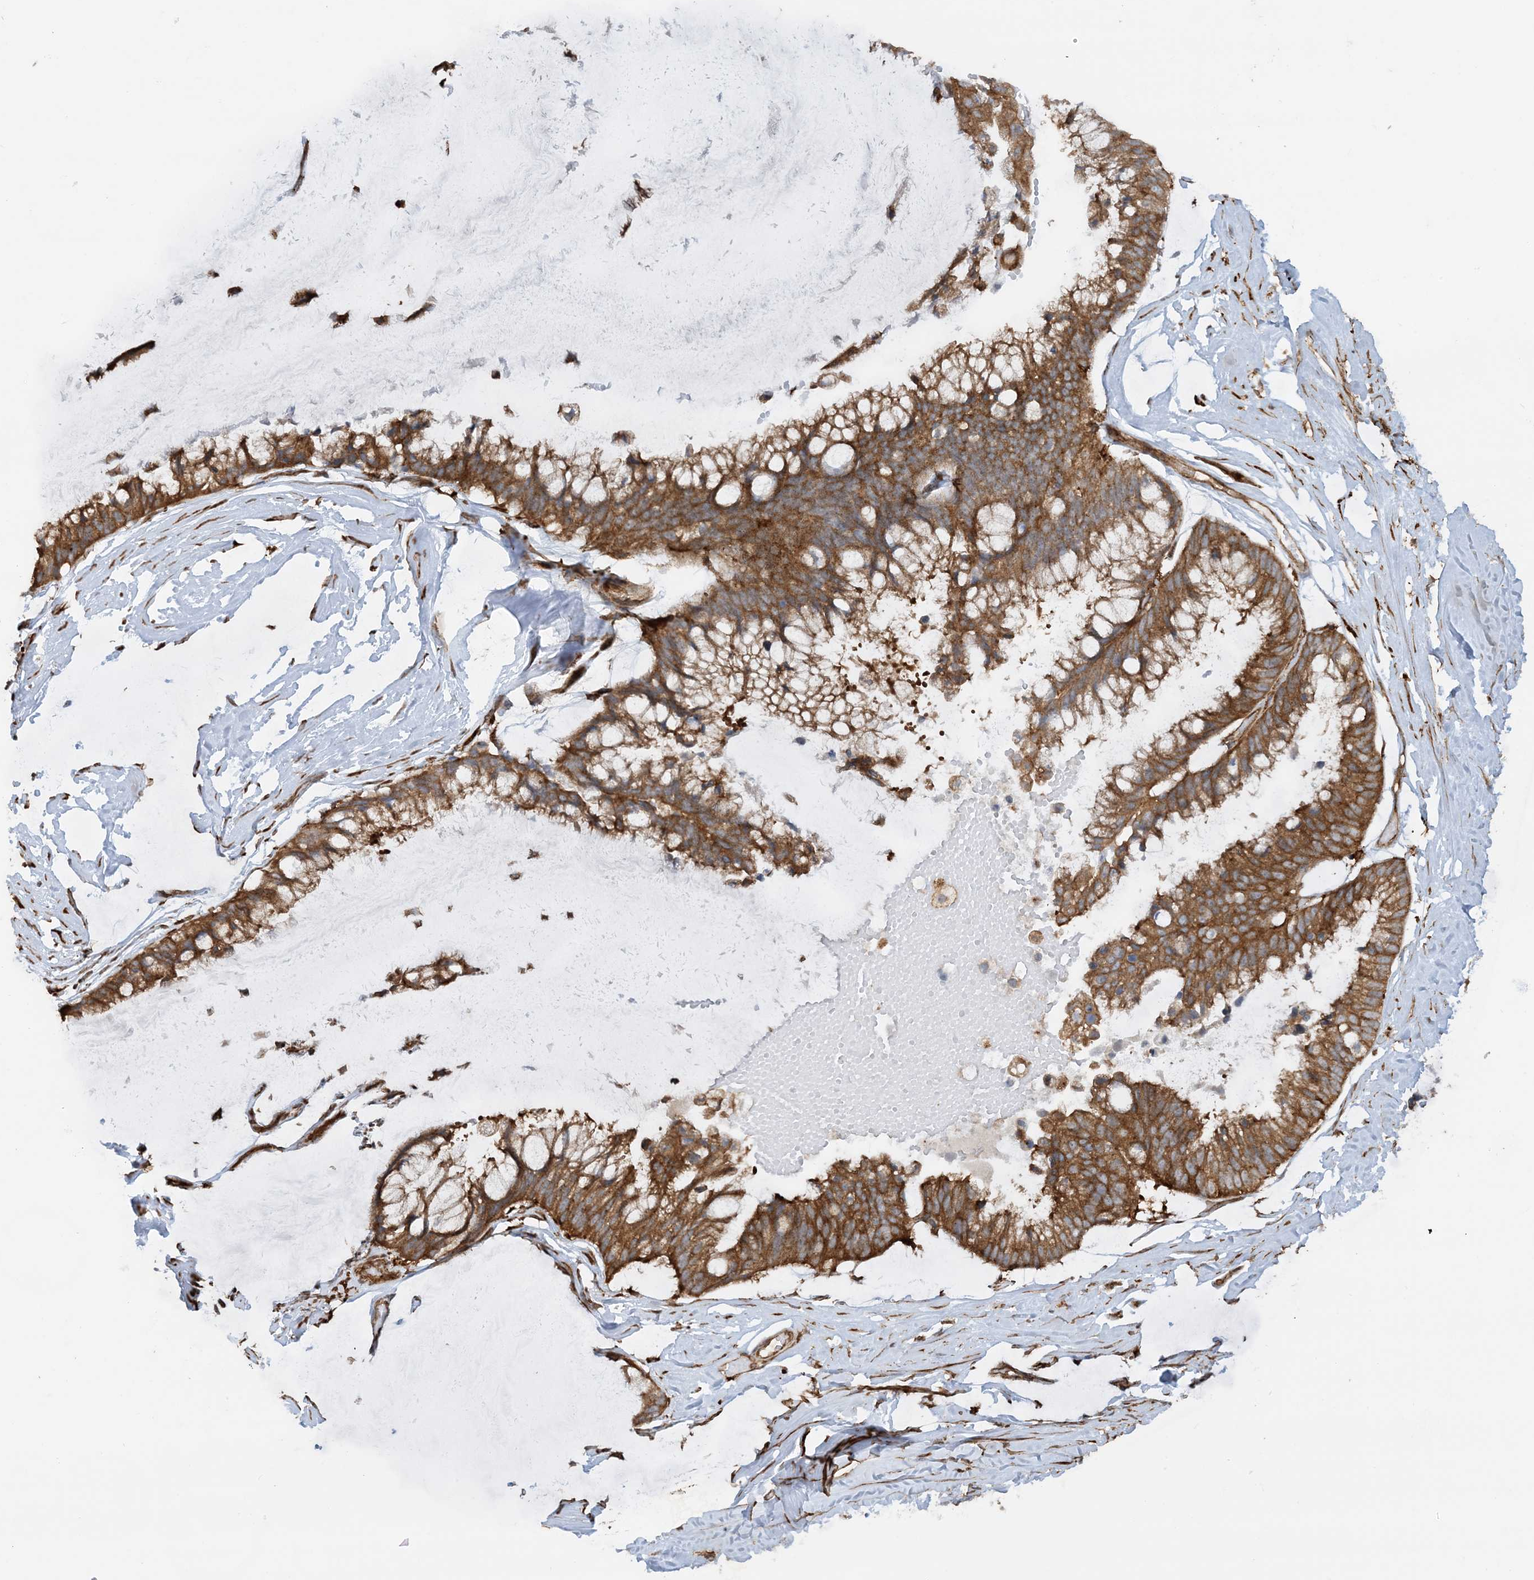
{"staining": {"intensity": "strong", "quantity": ">75%", "location": "cytoplasmic/membranous"}, "tissue": "ovarian cancer", "cell_type": "Tumor cells", "image_type": "cancer", "snomed": [{"axis": "morphology", "description": "Cystadenocarcinoma, mucinous, NOS"}, {"axis": "topography", "description": "Ovary"}], "caption": "A histopathology image showing strong cytoplasmic/membranous positivity in approximately >75% of tumor cells in ovarian cancer, as visualized by brown immunohistochemical staining.", "gene": "STAM2", "patient": {"sex": "female", "age": 39}}